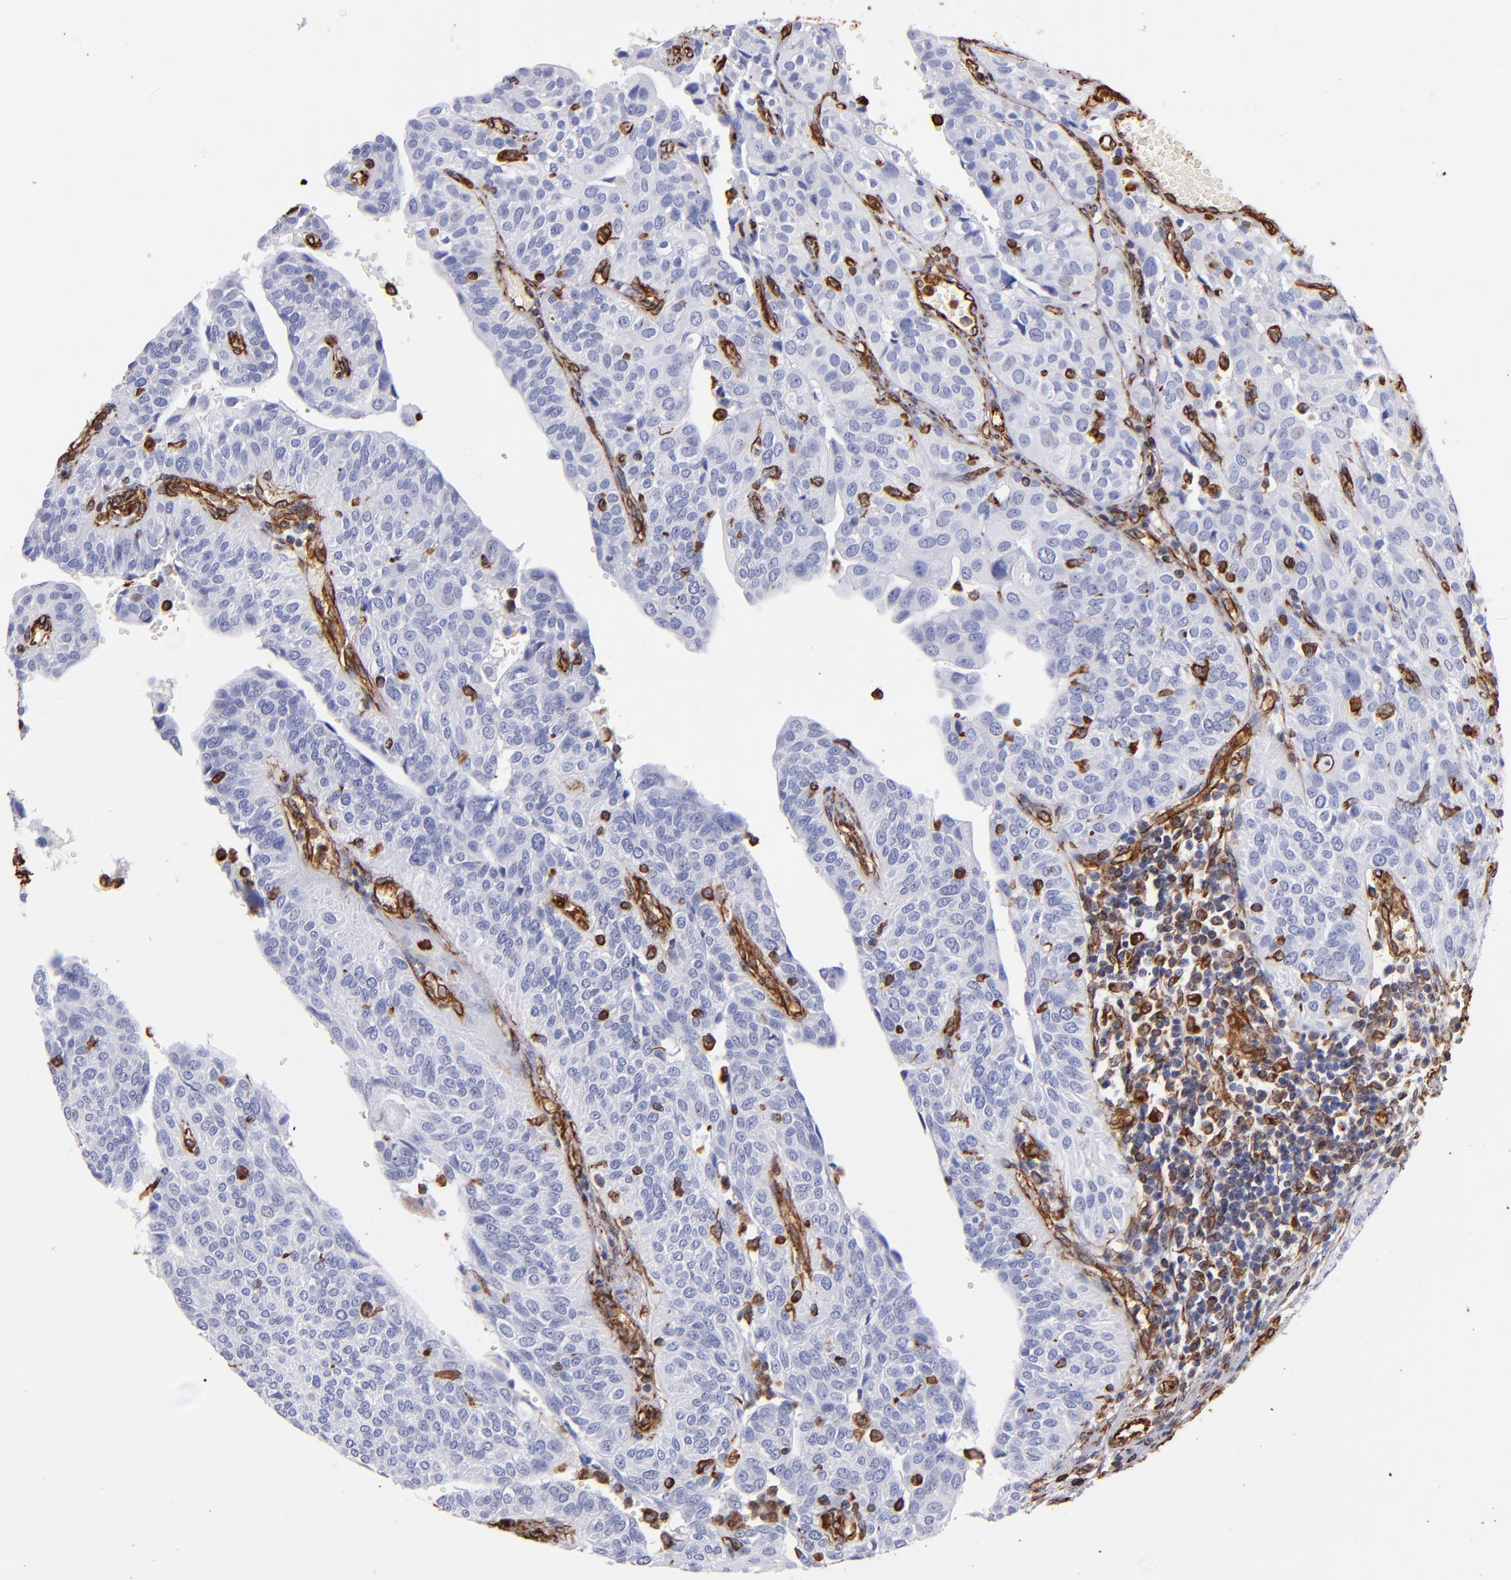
{"staining": {"intensity": "strong", "quantity": "<25%", "location": "cytoplasmic/membranous"}, "tissue": "urothelial cancer", "cell_type": "Tumor cells", "image_type": "cancer", "snomed": [{"axis": "morphology", "description": "Urothelial carcinoma, High grade"}, {"axis": "topography", "description": "Urinary bladder"}], "caption": "Immunohistochemical staining of human urothelial cancer demonstrates medium levels of strong cytoplasmic/membranous protein expression in about <25% of tumor cells.", "gene": "VIM", "patient": {"sex": "male", "age": 56}}